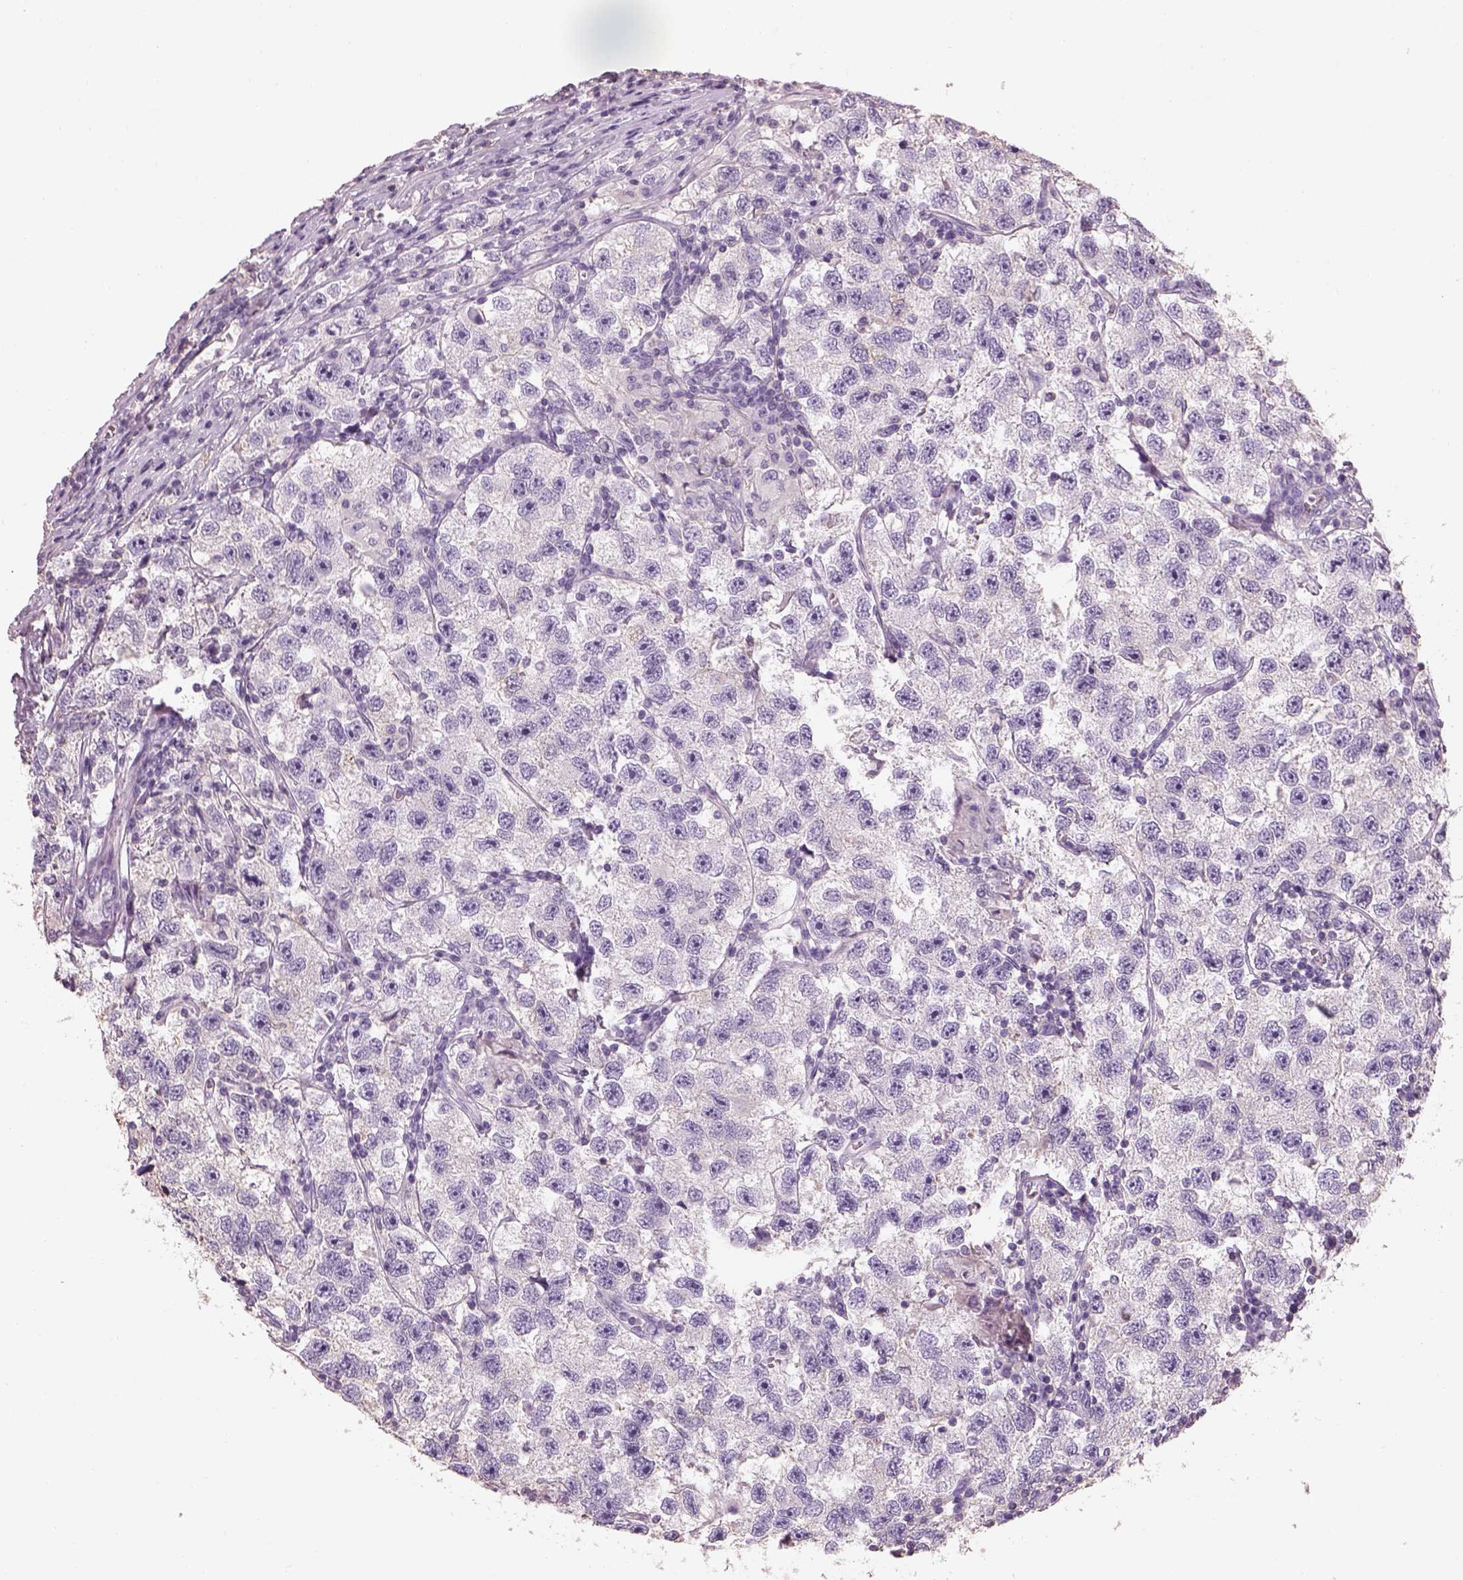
{"staining": {"intensity": "negative", "quantity": "none", "location": "none"}, "tissue": "testis cancer", "cell_type": "Tumor cells", "image_type": "cancer", "snomed": [{"axis": "morphology", "description": "Seminoma, NOS"}, {"axis": "topography", "description": "Testis"}], "caption": "Immunohistochemistry (IHC) histopathology image of human seminoma (testis) stained for a protein (brown), which exhibits no staining in tumor cells.", "gene": "OTUD6A", "patient": {"sex": "male", "age": 26}}